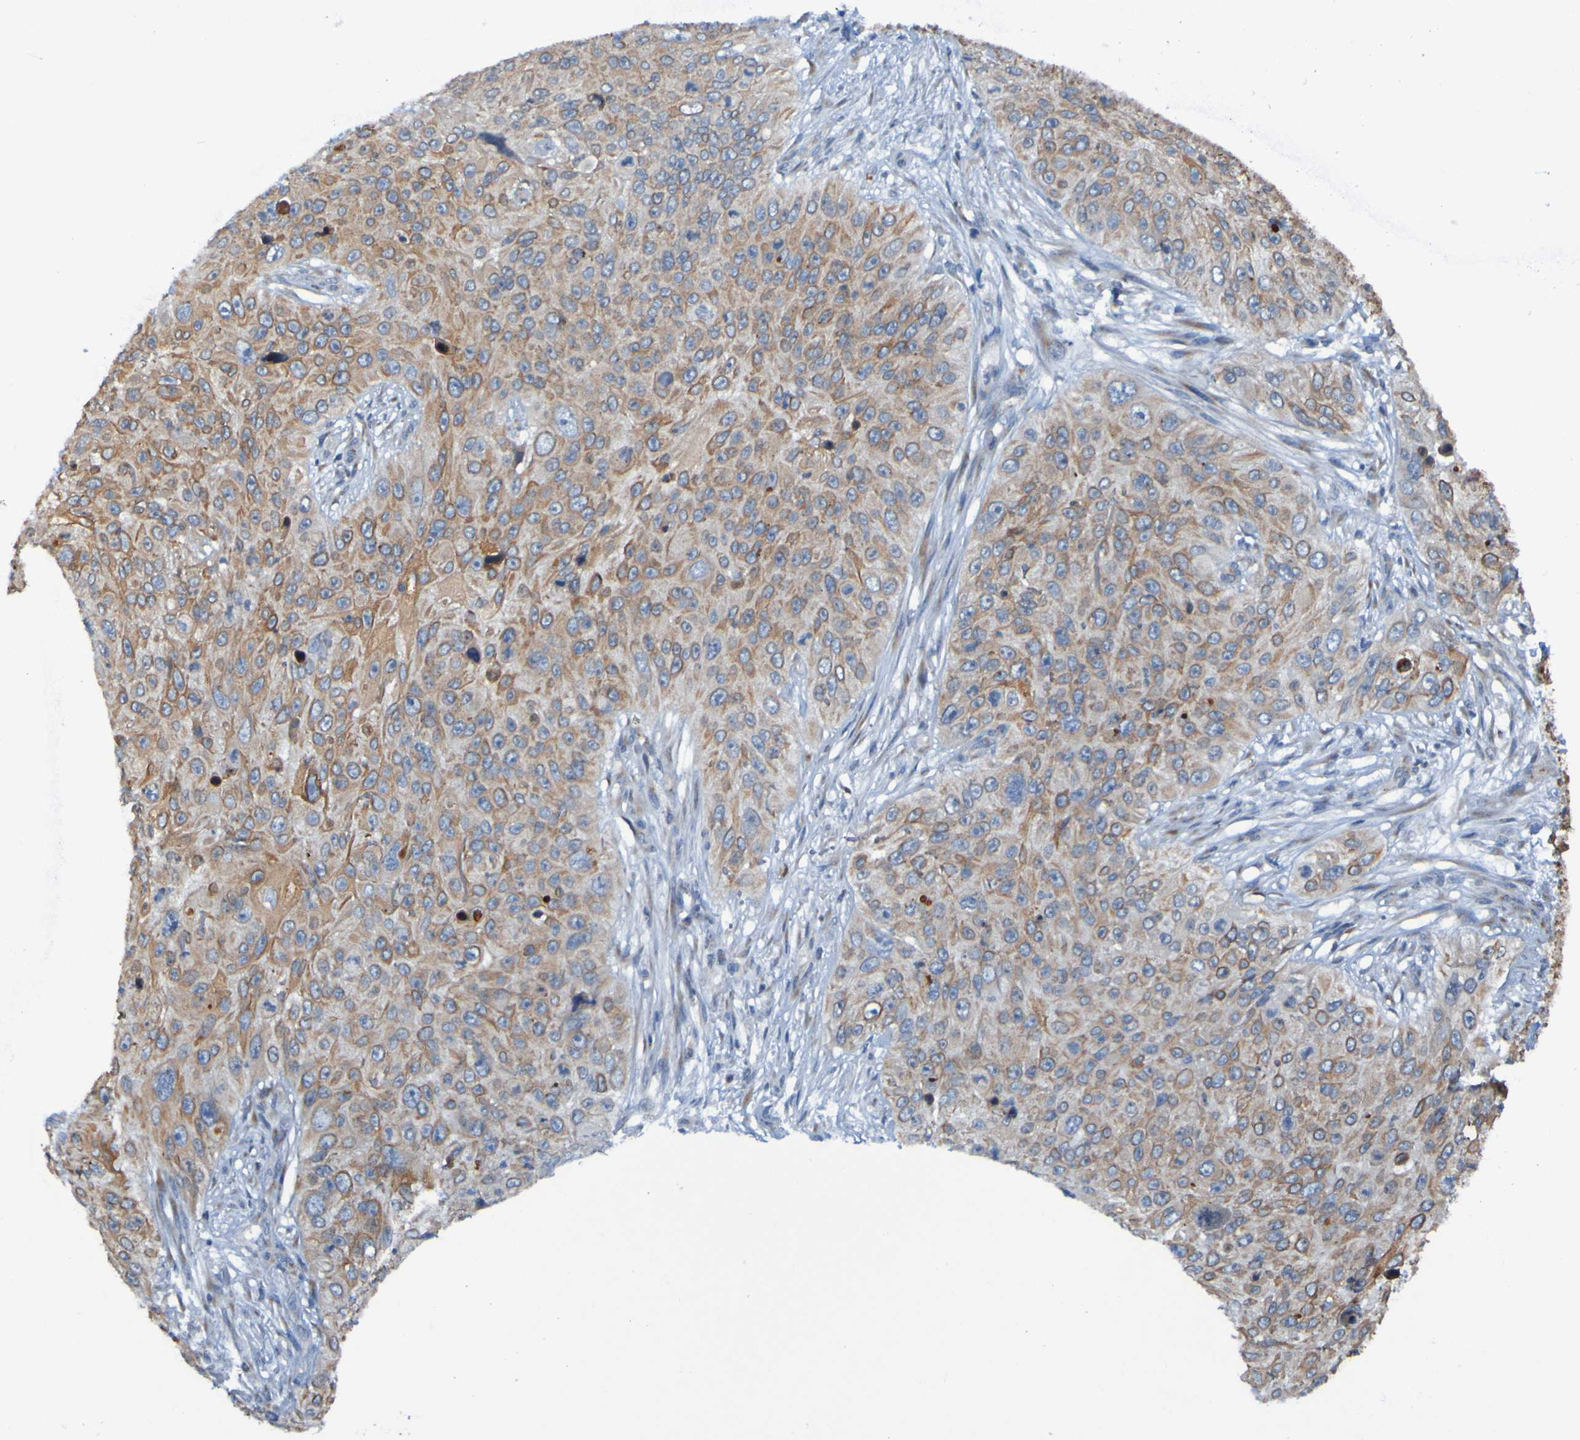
{"staining": {"intensity": "moderate", "quantity": ">75%", "location": "cytoplasmic/membranous"}, "tissue": "skin cancer", "cell_type": "Tumor cells", "image_type": "cancer", "snomed": [{"axis": "morphology", "description": "Squamous cell carcinoma, NOS"}, {"axis": "topography", "description": "Skin"}], "caption": "Human skin cancer (squamous cell carcinoma) stained with a brown dye shows moderate cytoplasmic/membranous positive staining in approximately >75% of tumor cells.", "gene": "UNG", "patient": {"sex": "female", "age": 80}}